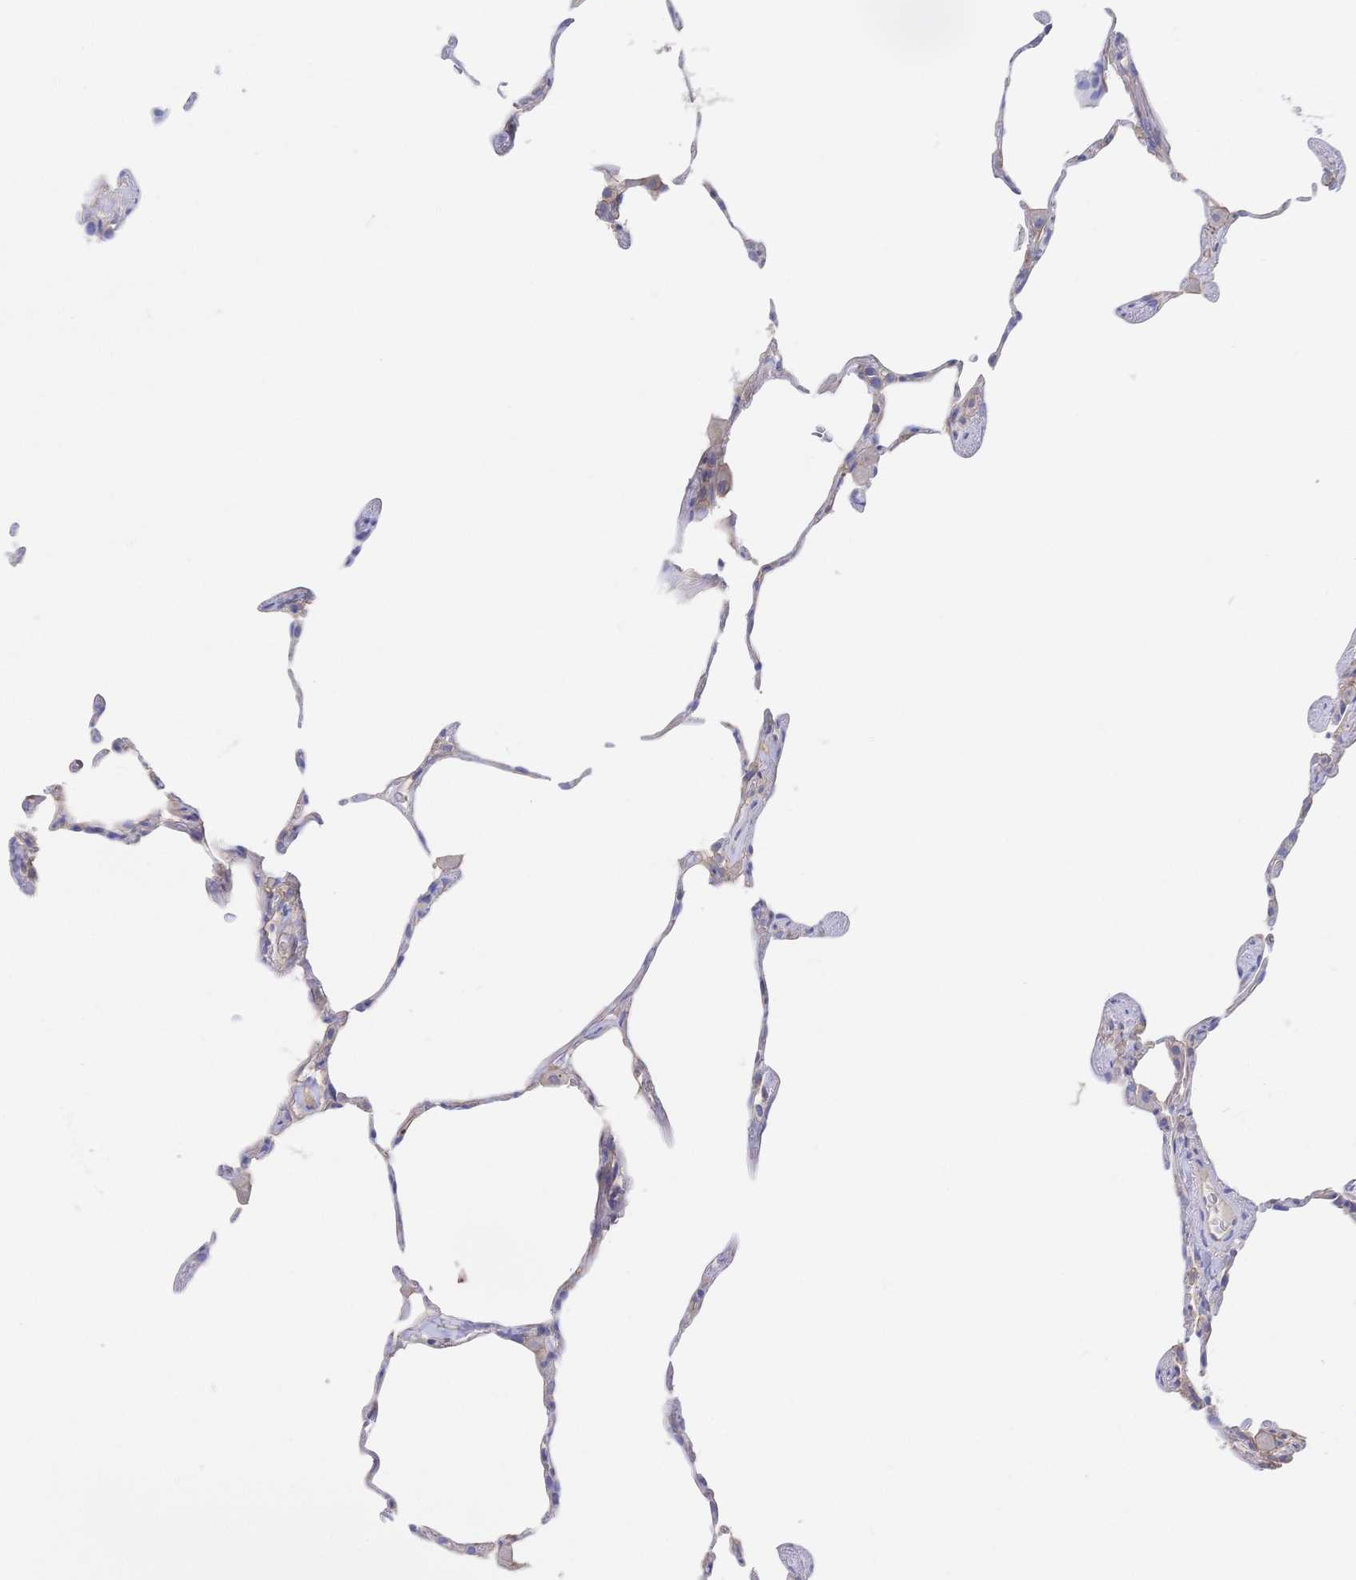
{"staining": {"intensity": "weak", "quantity": "<25%", "location": "cytoplasmic/membranous"}, "tissue": "lung", "cell_type": "Alveolar cells", "image_type": "normal", "snomed": [{"axis": "morphology", "description": "Normal tissue, NOS"}, {"axis": "topography", "description": "Lung"}], "caption": "Benign lung was stained to show a protein in brown. There is no significant positivity in alveolar cells. (Brightfield microscopy of DAB immunohistochemistry (IHC) at high magnification).", "gene": "F11R", "patient": {"sex": "female", "age": 57}}